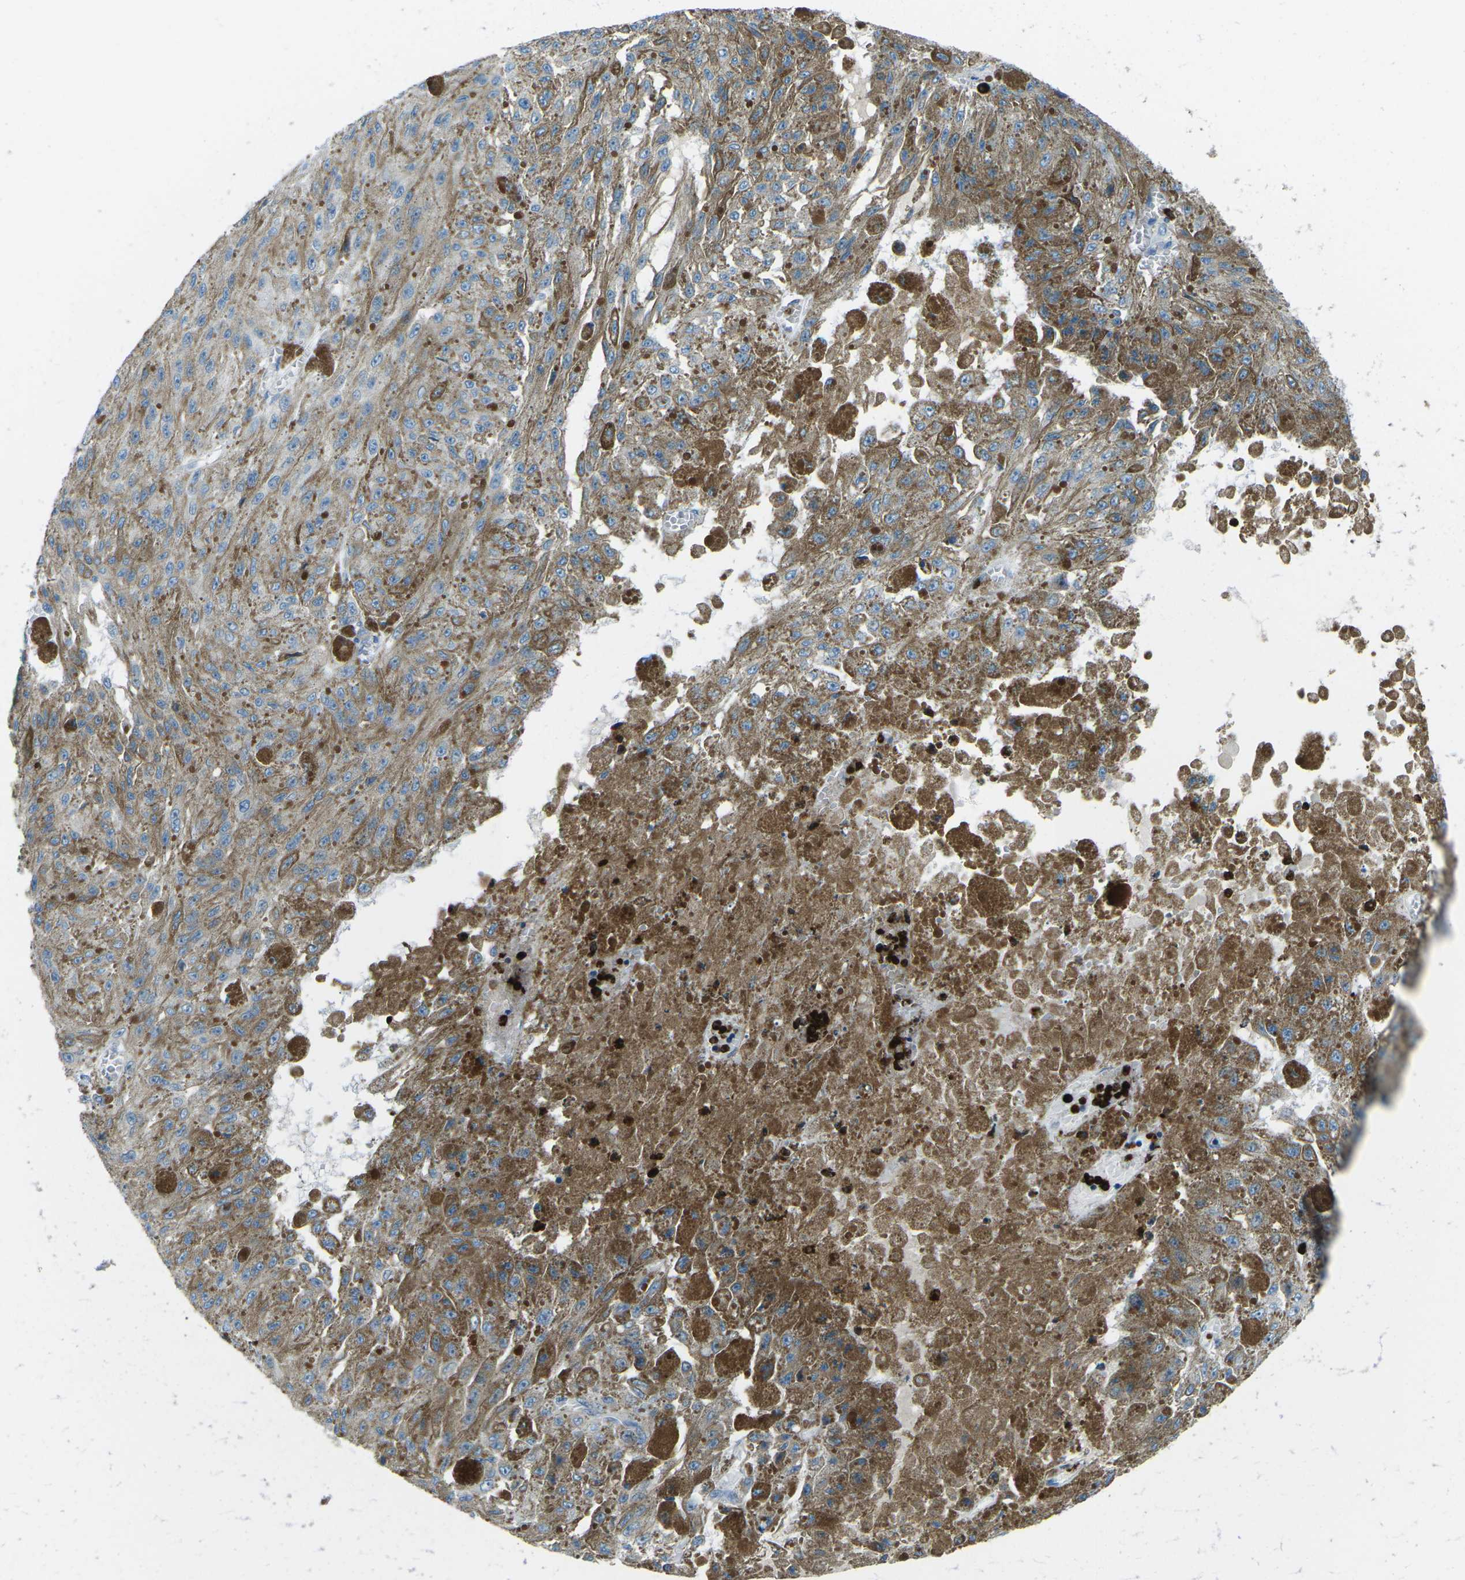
{"staining": {"intensity": "moderate", "quantity": ">75%", "location": "cytoplasmic/membranous"}, "tissue": "melanoma", "cell_type": "Tumor cells", "image_type": "cancer", "snomed": [{"axis": "morphology", "description": "Malignant melanoma, NOS"}, {"axis": "topography", "description": "Other"}], "caption": "Moderate cytoplasmic/membranous expression for a protein is seen in approximately >75% of tumor cells of melanoma using immunohistochemistry.", "gene": "FCN1", "patient": {"sex": "male", "age": 79}}